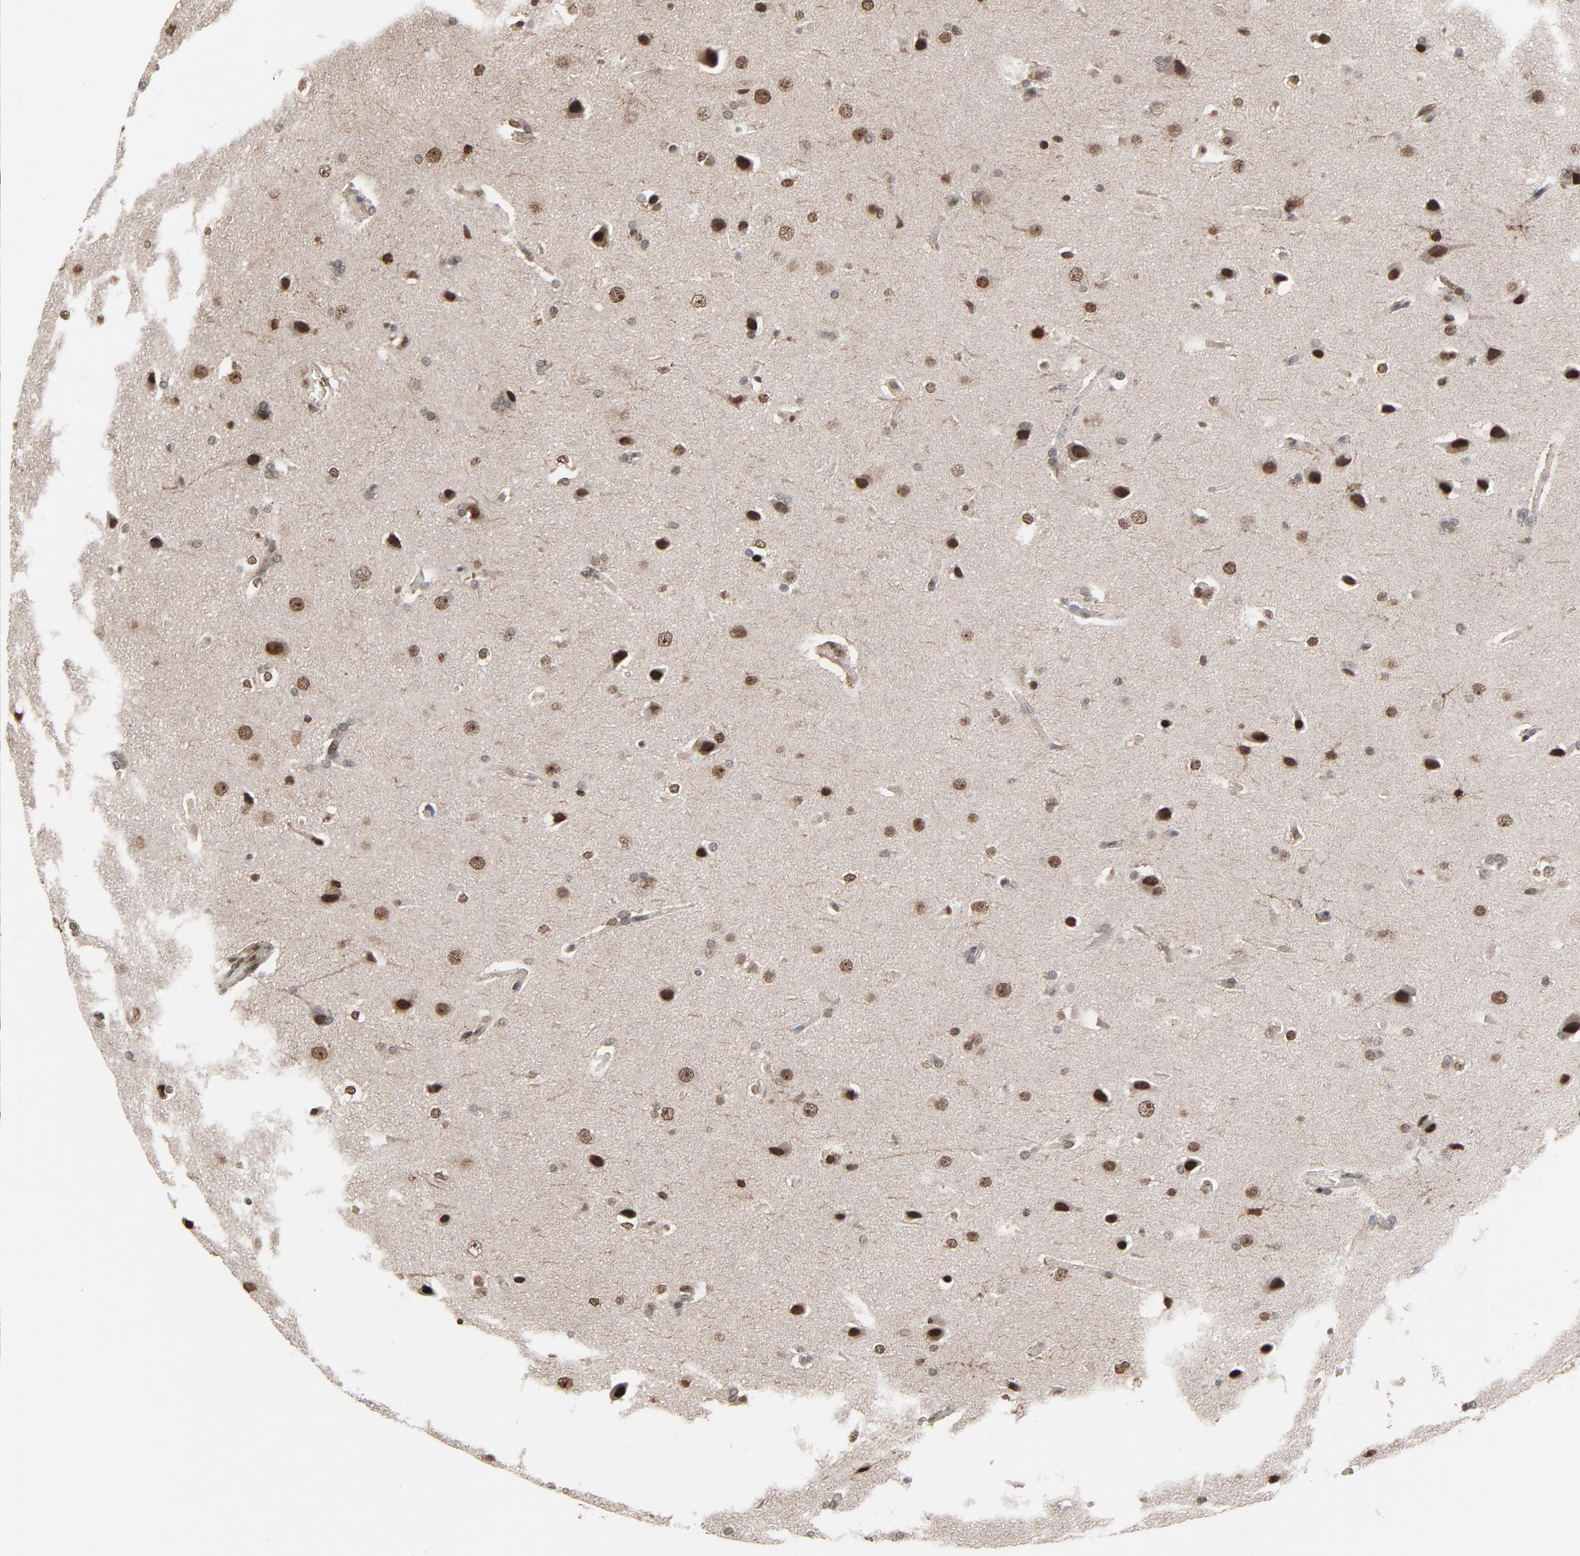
{"staining": {"intensity": "strong", "quantity": ">75%", "location": "nuclear"}, "tissue": "glioma", "cell_type": "Tumor cells", "image_type": "cancer", "snomed": [{"axis": "morphology", "description": "Glioma, malignant, Low grade"}, {"axis": "topography", "description": "Cerebral cortex"}], "caption": "Immunohistochemical staining of malignant low-grade glioma displays strong nuclear protein expression in about >75% of tumor cells.", "gene": "RPS6KA3", "patient": {"sex": "female", "age": 47}}